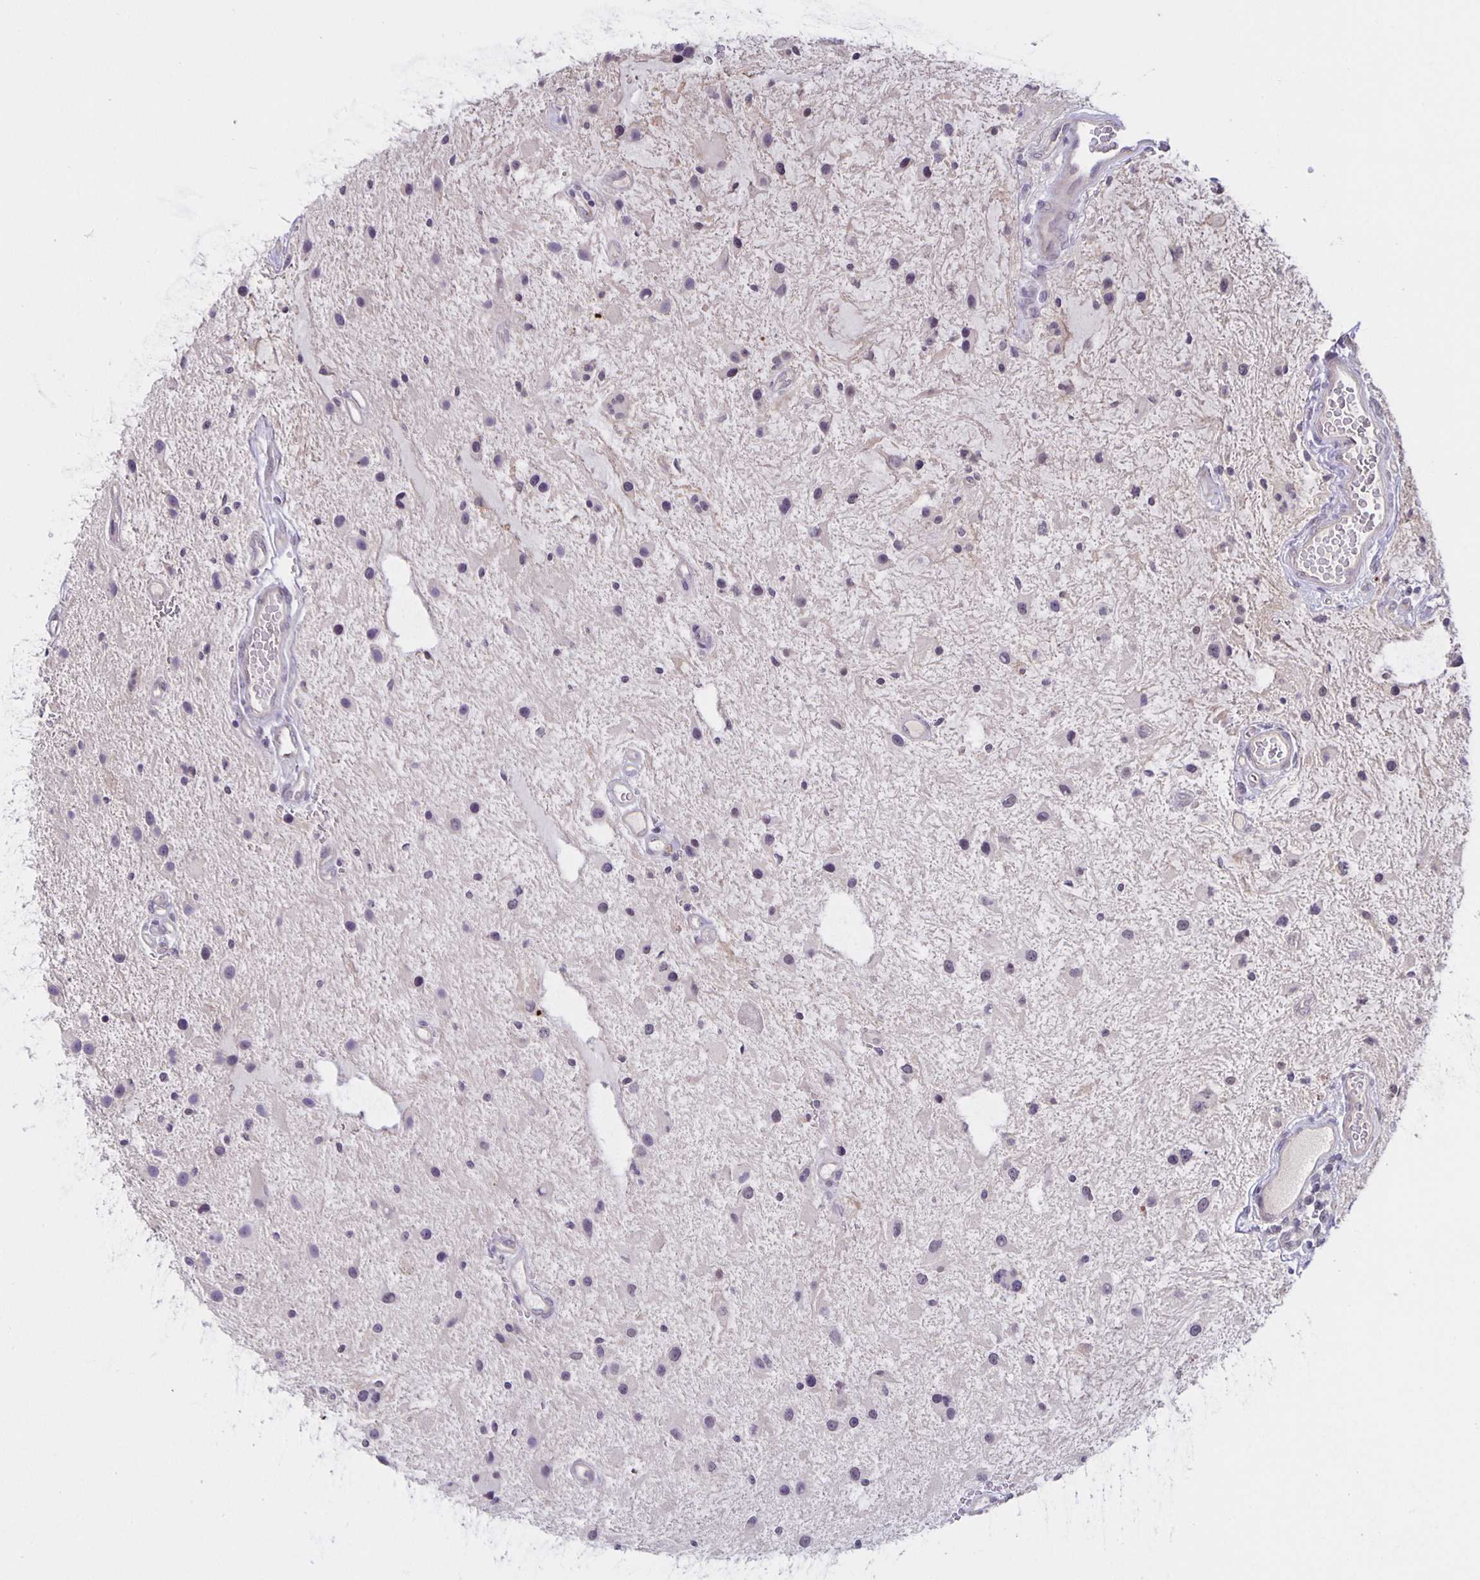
{"staining": {"intensity": "negative", "quantity": "none", "location": "none"}, "tissue": "glioma", "cell_type": "Tumor cells", "image_type": "cancer", "snomed": [{"axis": "morphology", "description": "Glioma, malignant, Low grade"}, {"axis": "topography", "description": "Cerebellum"}], "caption": "Glioma was stained to show a protein in brown. There is no significant expression in tumor cells.", "gene": "ARVCF", "patient": {"sex": "female", "age": 14}}